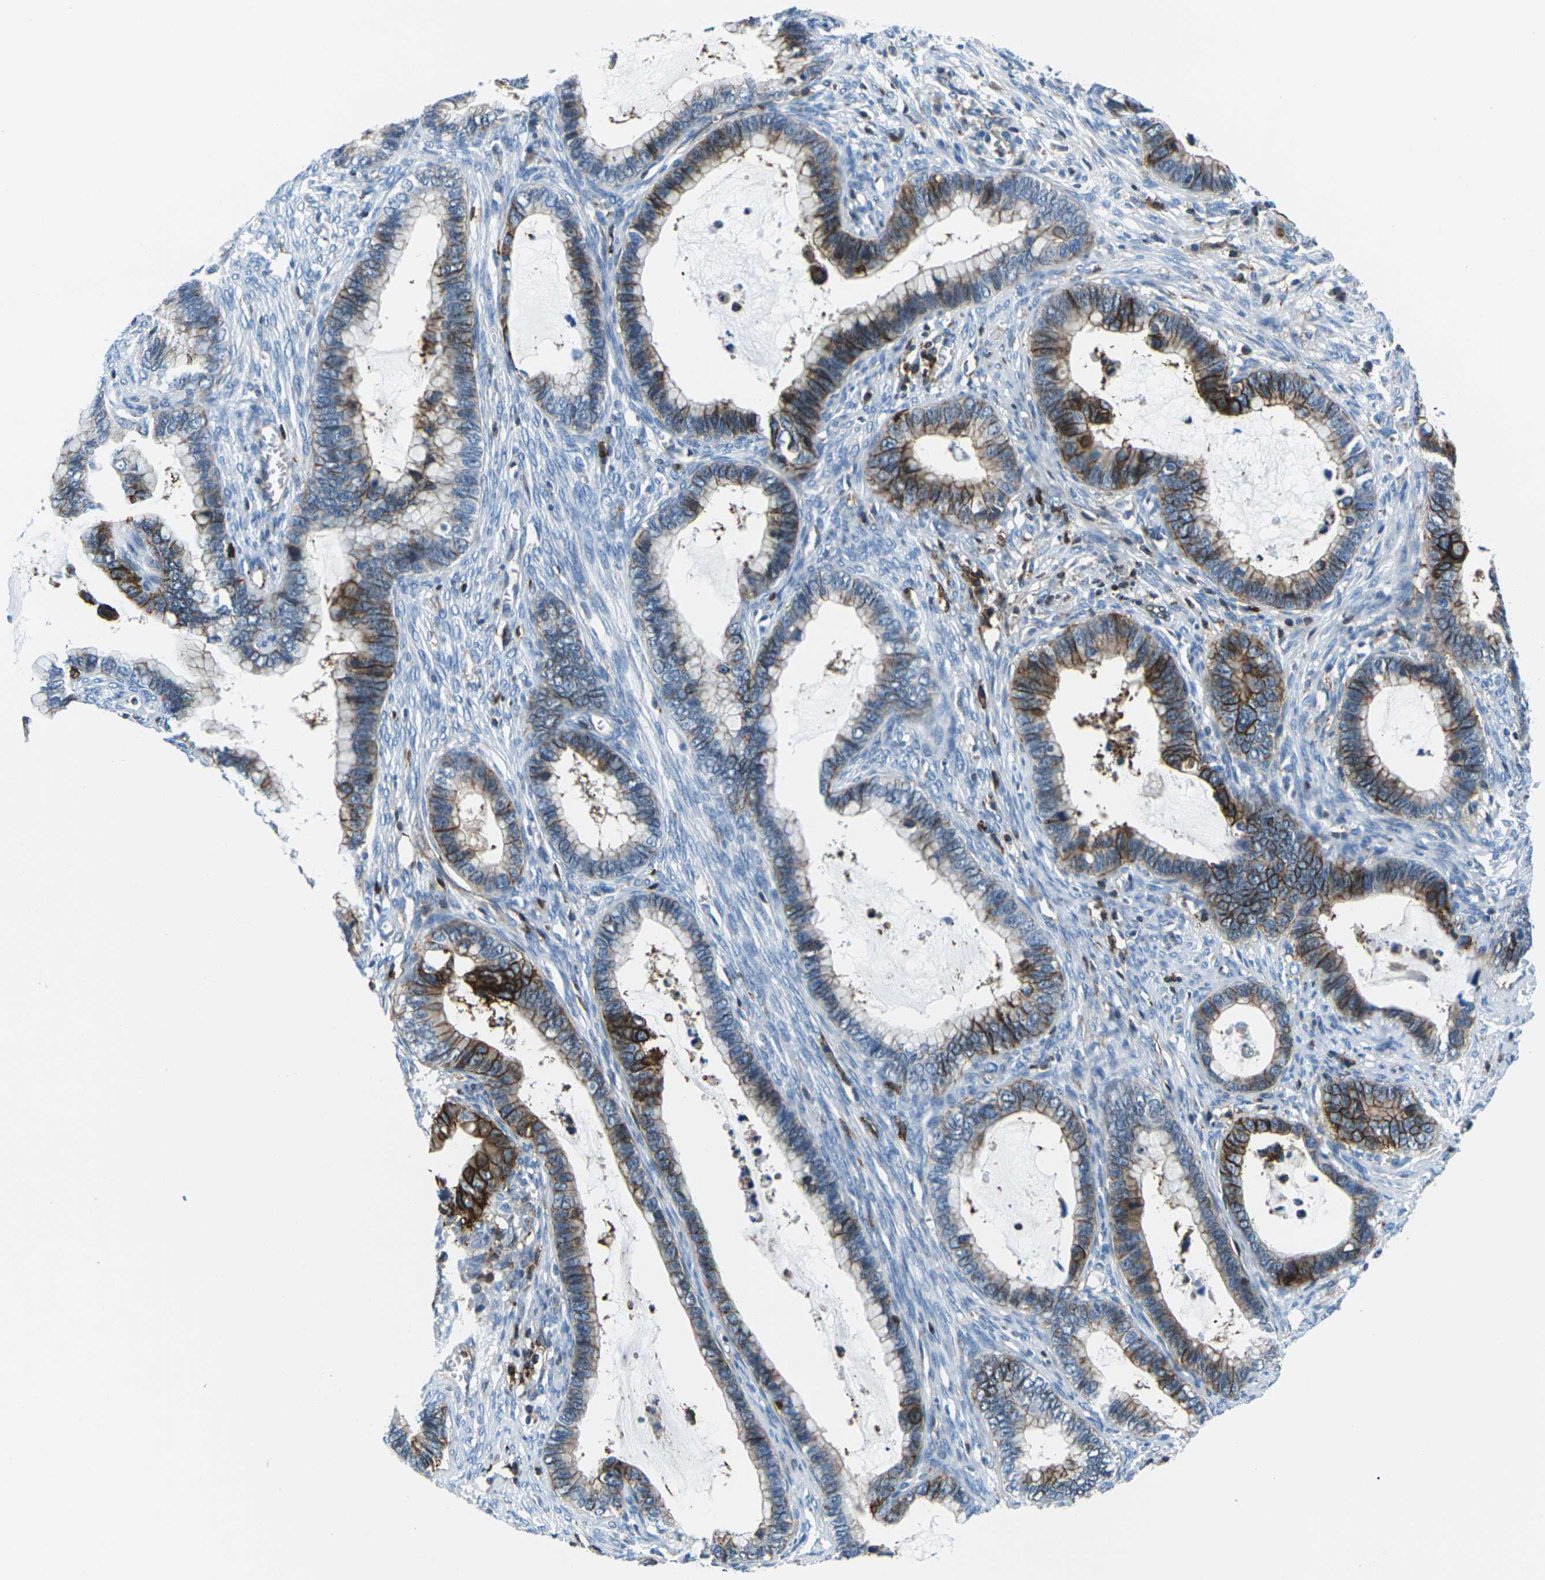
{"staining": {"intensity": "strong", "quantity": "<25%", "location": "cytoplasmic/membranous"}, "tissue": "cervical cancer", "cell_type": "Tumor cells", "image_type": "cancer", "snomed": [{"axis": "morphology", "description": "Adenocarcinoma, NOS"}, {"axis": "topography", "description": "Cervix"}], "caption": "Protein staining of cervical adenocarcinoma tissue exhibits strong cytoplasmic/membranous staining in approximately <25% of tumor cells.", "gene": "SOCS4", "patient": {"sex": "female", "age": 44}}